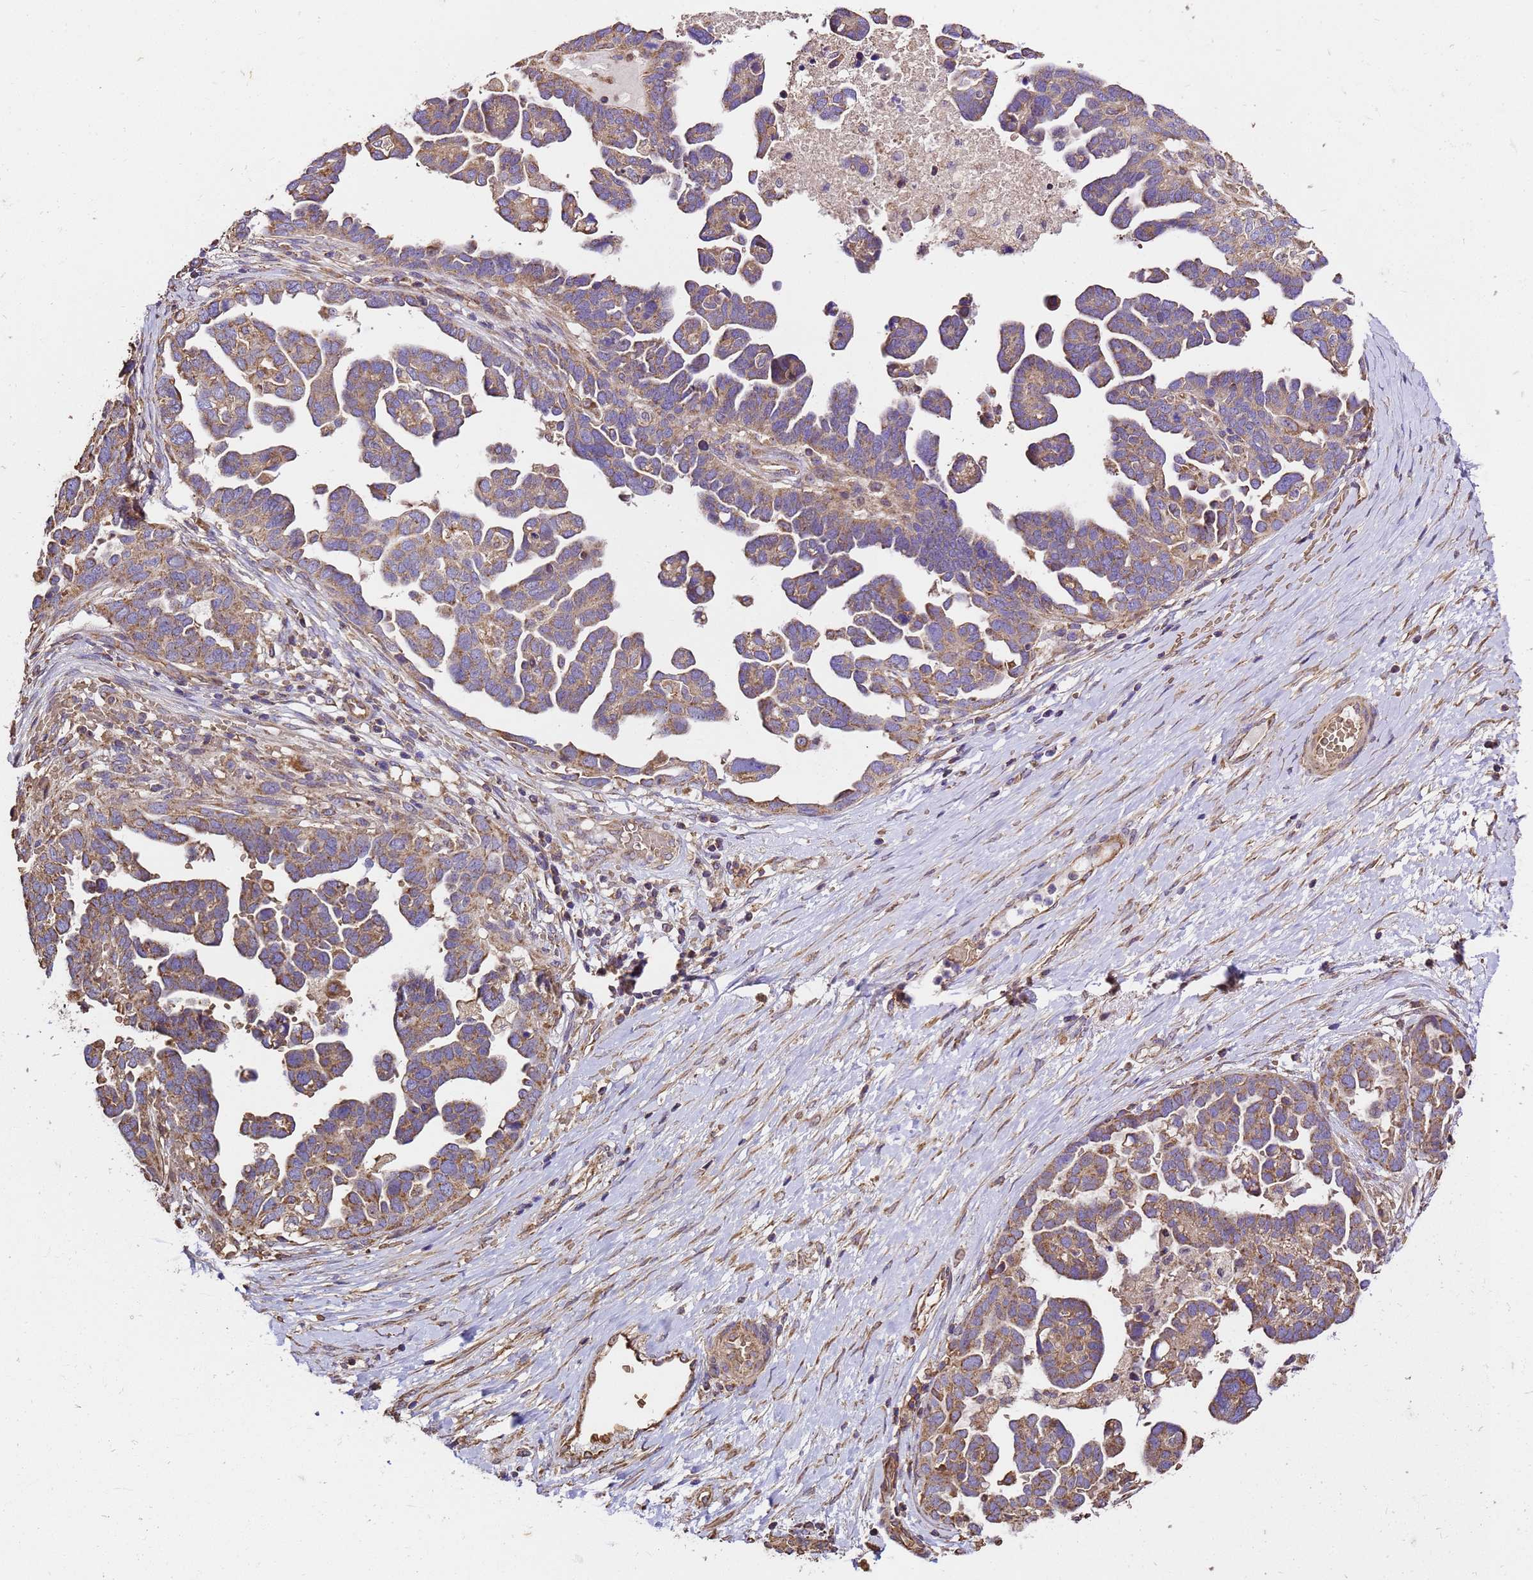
{"staining": {"intensity": "moderate", "quantity": ">75%", "location": "cytoplasmic/membranous"}, "tissue": "ovarian cancer", "cell_type": "Tumor cells", "image_type": "cancer", "snomed": [{"axis": "morphology", "description": "Cystadenocarcinoma, serous, NOS"}, {"axis": "topography", "description": "Ovary"}], "caption": "This is an image of immunohistochemistry staining of serous cystadenocarcinoma (ovarian), which shows moderate expression in the cytoplasmic/membranous of tumor cells.", "gene": "LRRIQ1", "patient": {"sex": "female", "age": 54}}